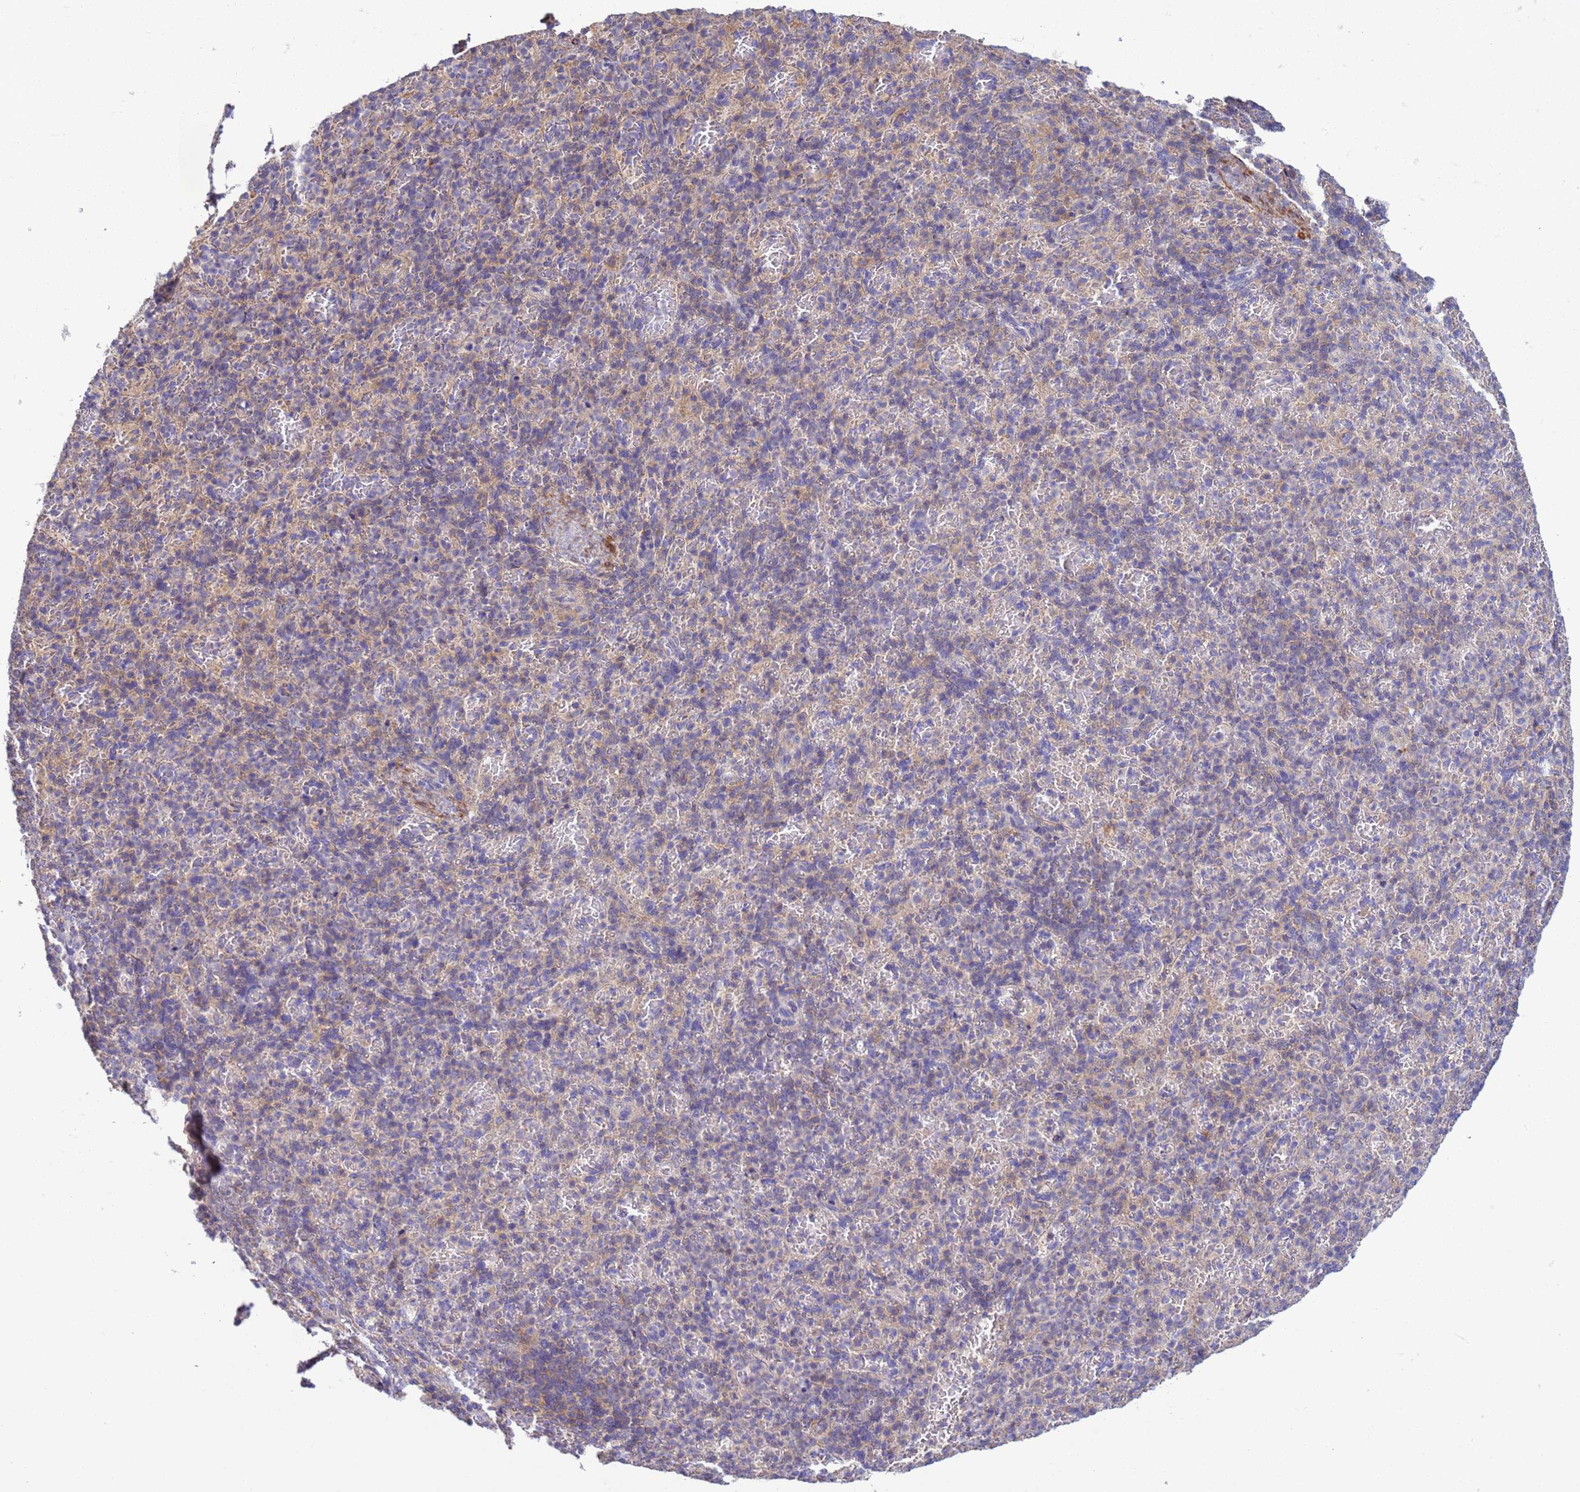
{"staining": {"intensity": "negative", "quantity": "none", "location": "none"}, "tissue": "spleen", "cell_type": "Cells in red pulp", "image_type": "normal", "snomed": [{"axis": "morphology", "description": "Normal tissue, NOS"}, {"axis": "topography", "description": "Spleen"}], "caption": "High magnification brightfield microscopy of normal spleen stained with DAB (brown) and counterstained with hematoxylin (blue): cells in red pulp show no significant positivity. (Brightfield microscopy of DAB (3,3'-diaminobenzidine) IHC at high magnification).", "gene": "KLHL13", "patient": {"sex": "female", "age": 74}}